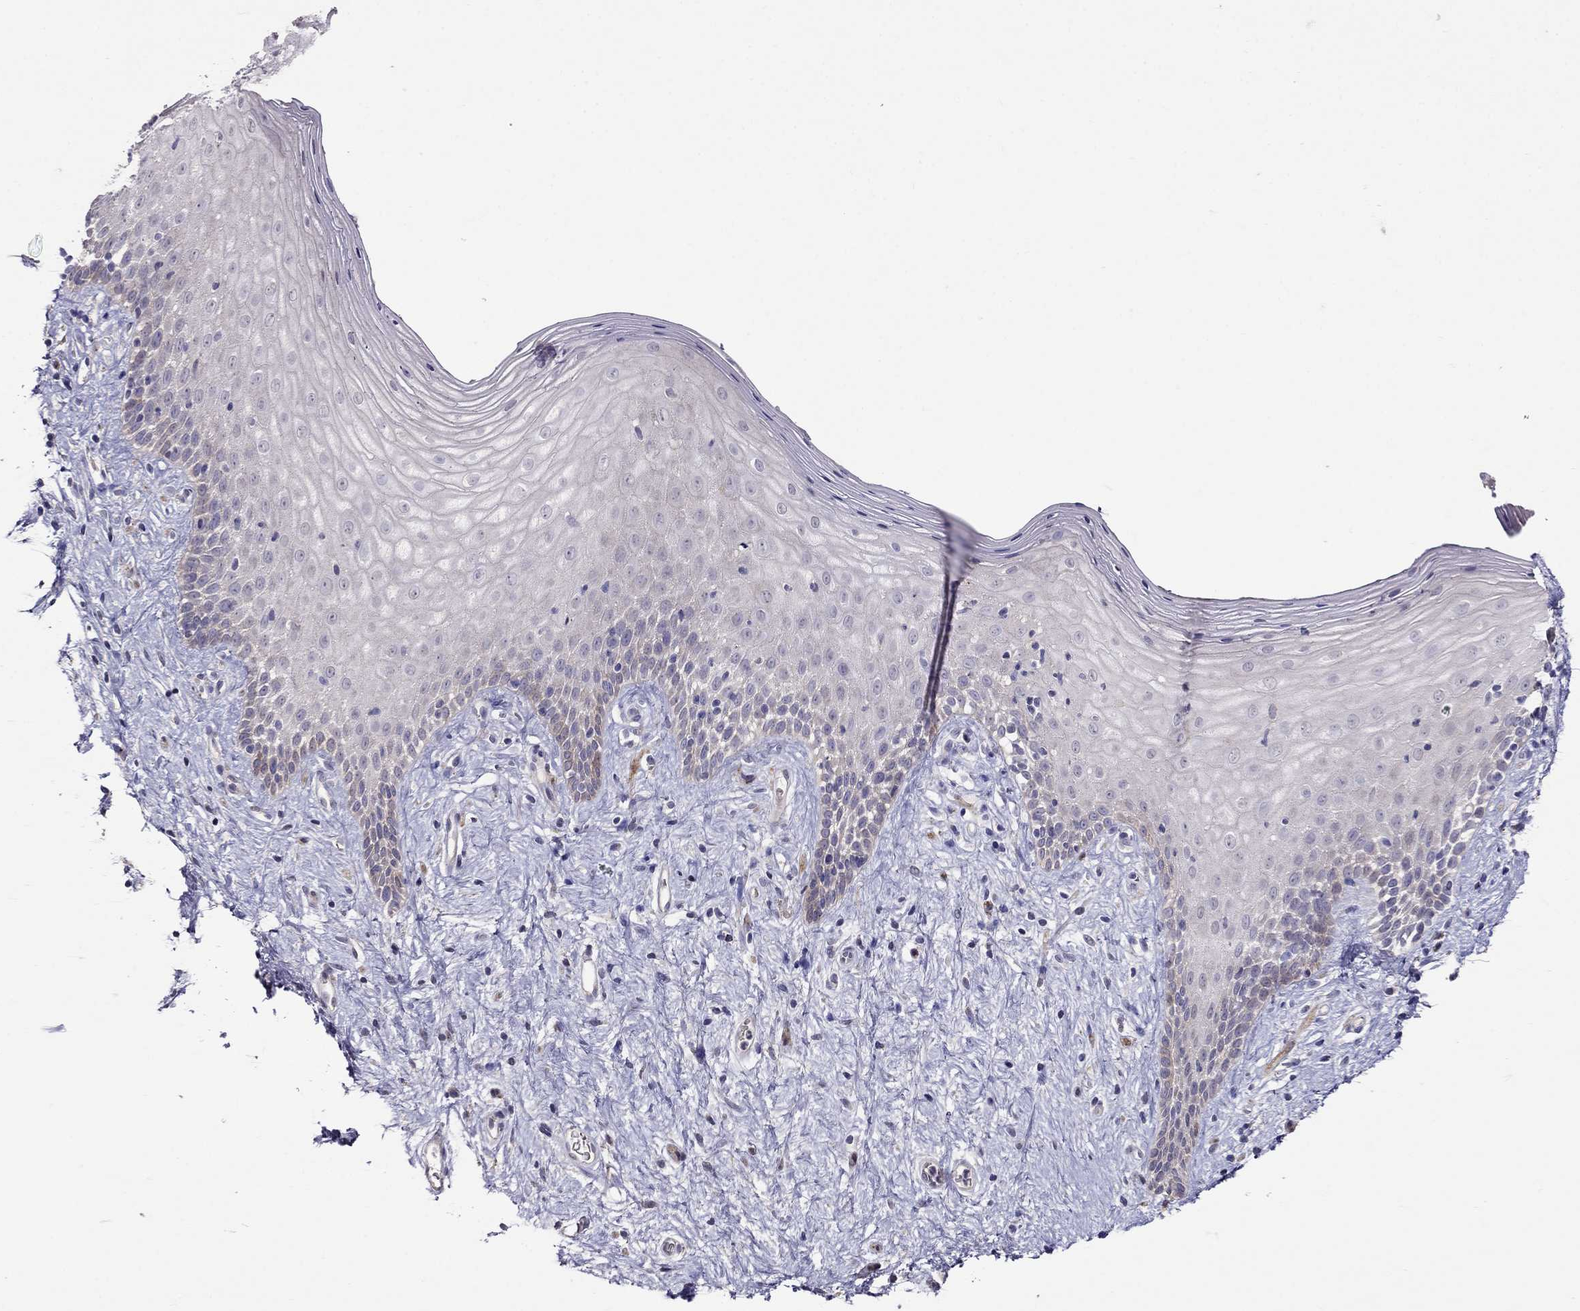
{"staining": {"intensity": "negative", "quantity": "none", "location": "none"}, "tissue": "vagina", "cell_type": "Squamous epithelial cells", "image_type": "normal", "snomed": [{"axis": "morphology", "description": "Normal tissue, NOS"}, {"axis": "topography", "description": "Vagina"}], "caption": "IHC of unremarkable human vagina displays no positivity in squamous epithelial cells. (DAB immunohistochemistry (IHC), high magnification).", "gene": "MAGEB4", "patient": {"sex": "female", "age": 47}}